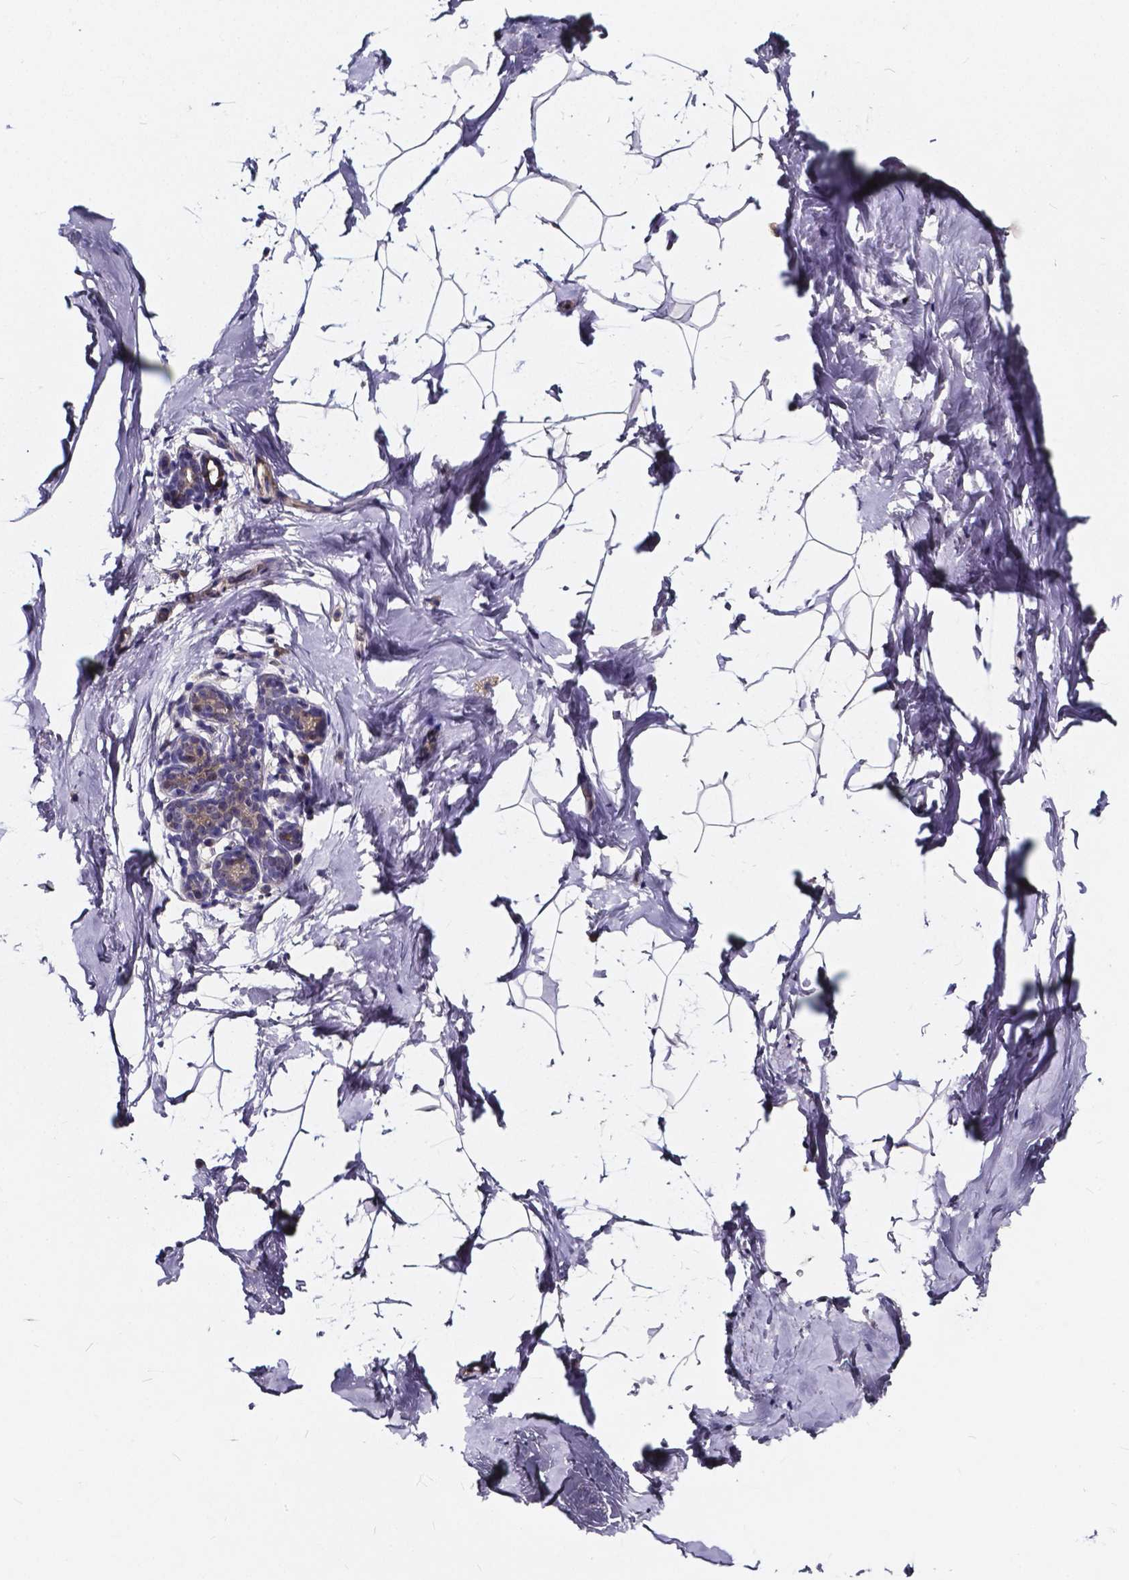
{"staining": {"intensity": "negative", "quantity": "none", "location": "none"}, "tissue": "breast", "cell_type": "Adipocytes", "image_type": "normal", "snomed": [{"axis": "morphology", "description": "Normal tissue, NOS"}, {"axis": "topography", "description": "Breast"}], "caption": "Immunohistochemistry (IHC) of benign human breast shows no staining in adipocytes.", "gene": "SOWAHA", "patient": {"sex": "female", "age": 32}}